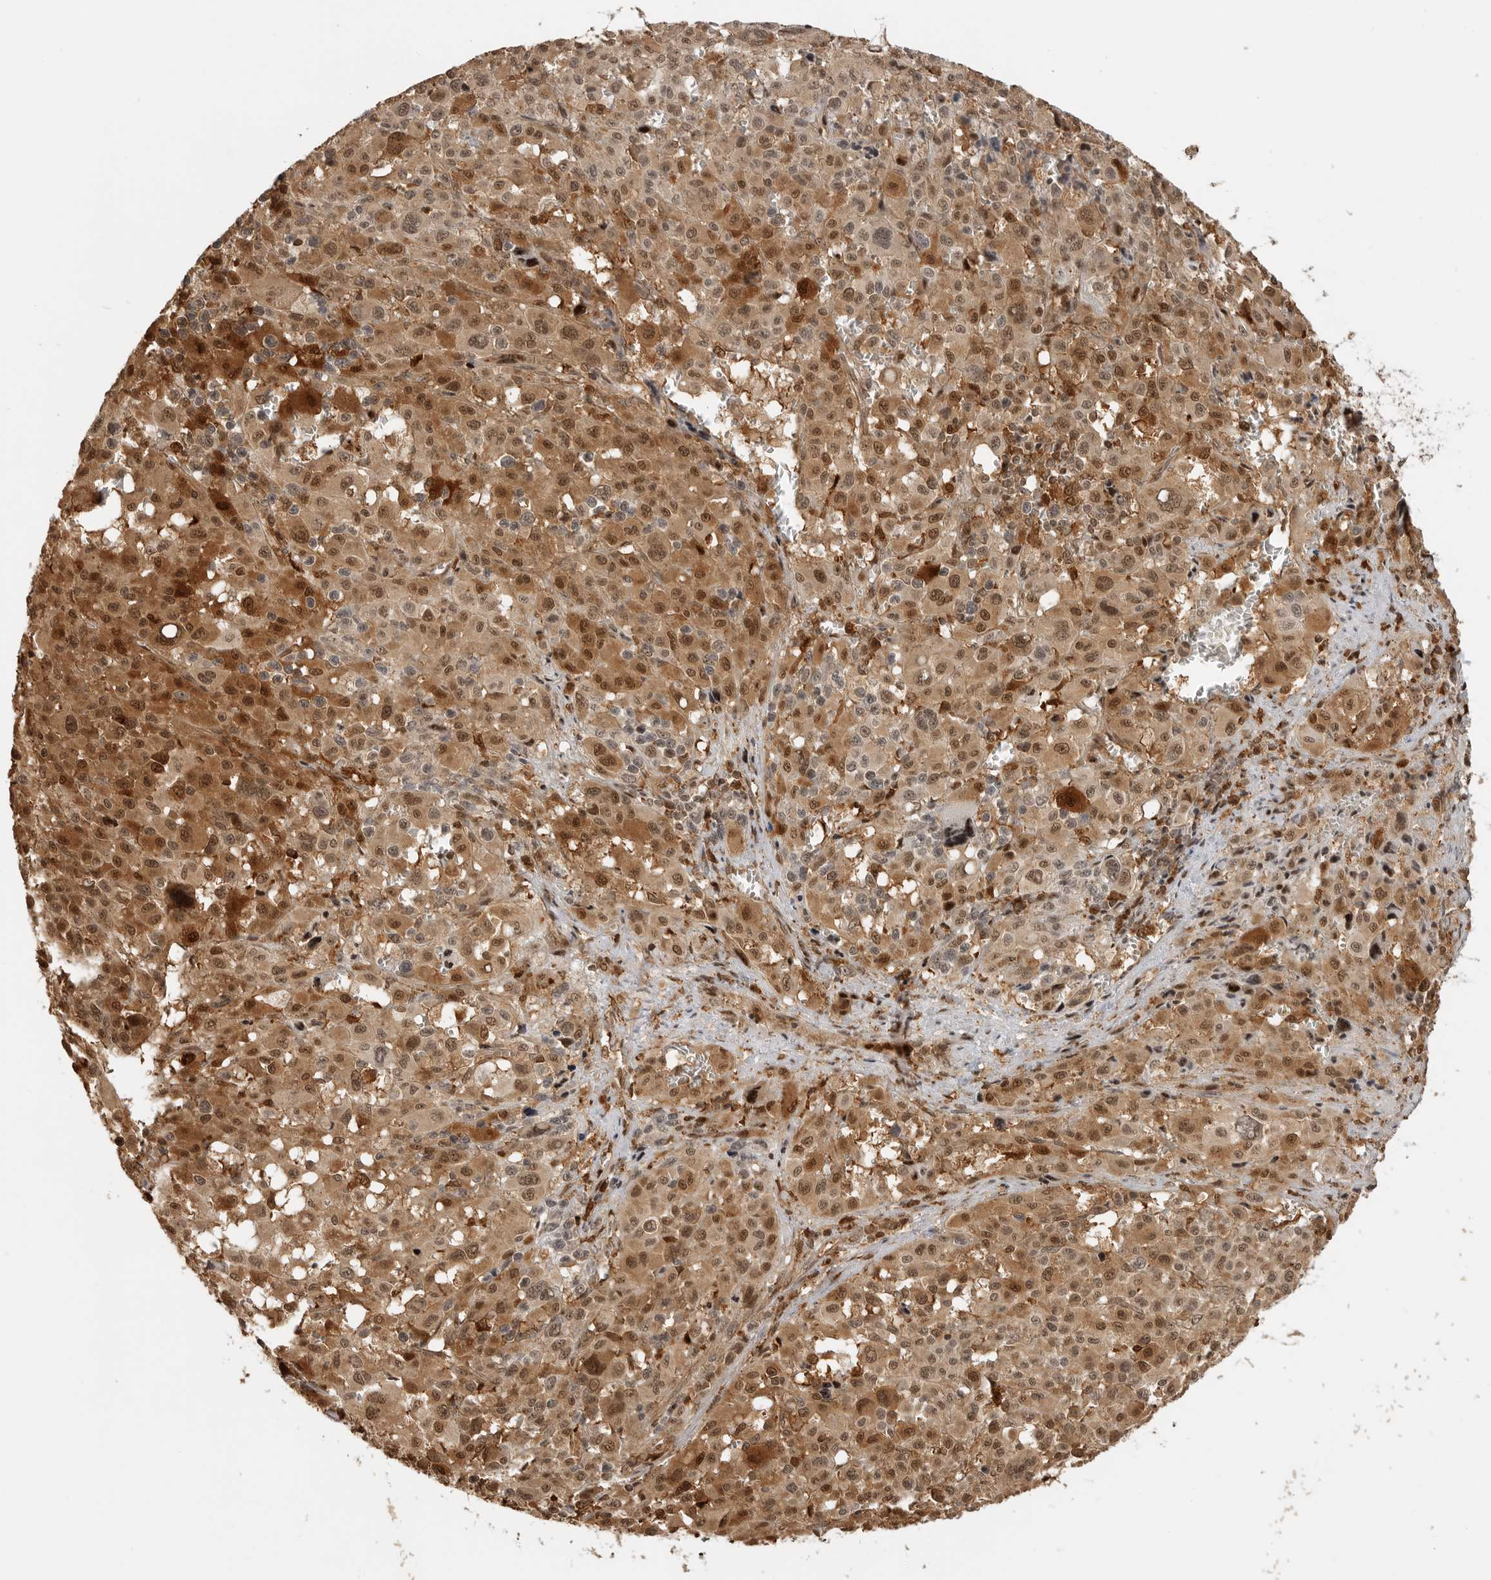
{"staining": {"intensity": "strong", "quantity": ">75%", "location": "cytoplasmic/membranous,nuclear"}, "tissue": "melanoma", "cell_type": "Tumor cells", "image_type": "cancer", "snomed": [{"axis": "morphology", "description": "Malignant melanoma, Metastatic site"}, {"axis": "topography", "description": "Skin"}], "caption": "This is a photomicrograph of immunohistochemistry (IHC) staining of melanoma, which shows strong positivity in the cytoplasmic/membranous and nuclear of tumor cells.", "gene": "BMP2K", "patient": {"sex": "female", "age": 74}}